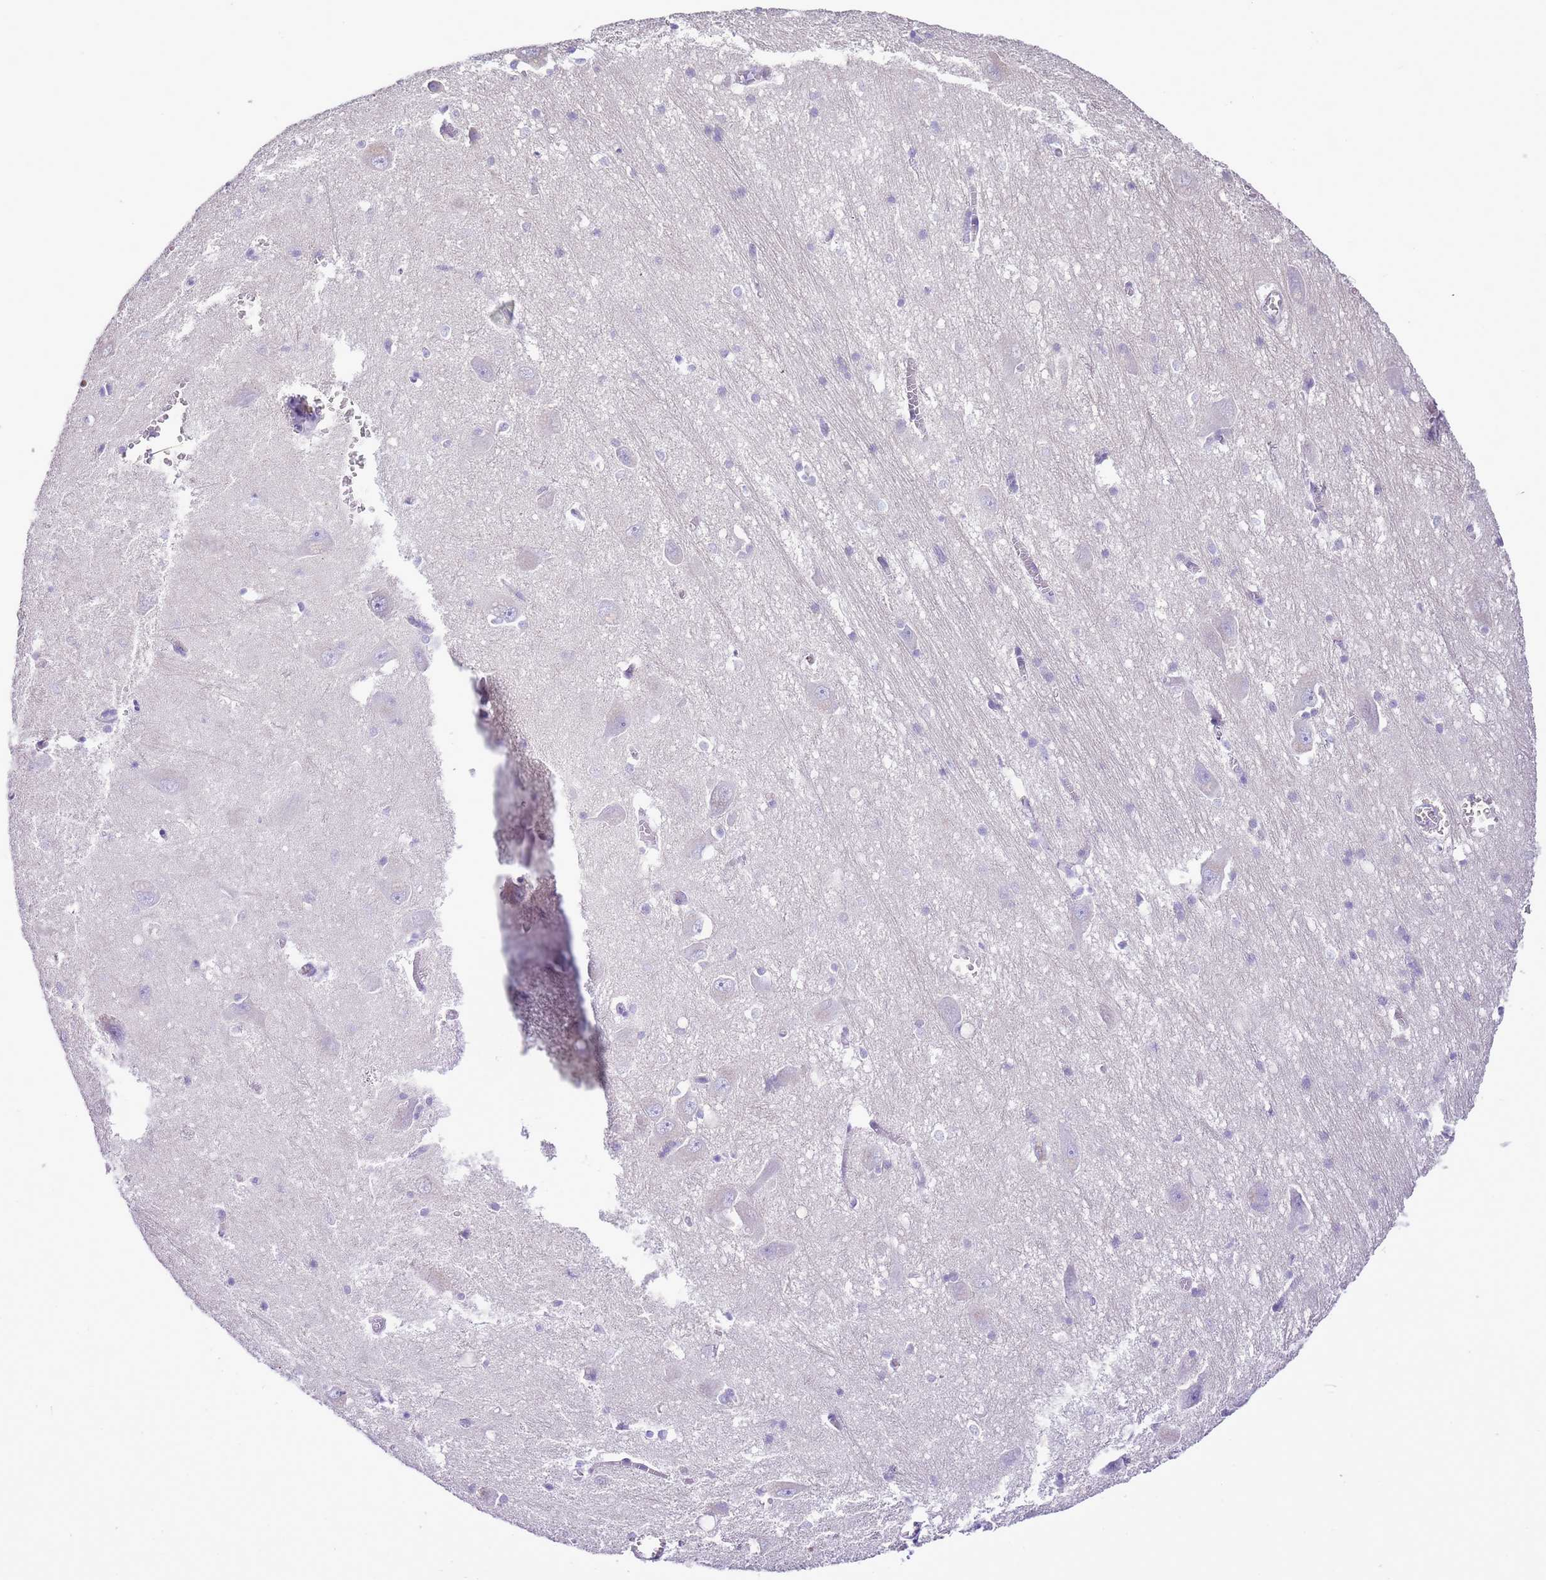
{"staining": {"intensity": "negative", "quantity": "none", "location": "none"}, "tissue": "caudate", "cell_type": "Glial cells", "image_type": "normal", "snomed": [{"axis": "morphology", "description": "Normal tissue, NOS"}, {"axis": "topography", "description": "Lateral ventricle wall"}], "caption": "Unremarkable caudate was stained to show a protein in brown. There is no significant positivity in glial cells.", "gene": "AAR2", "patient": {"sex": "male", "age": 37}}